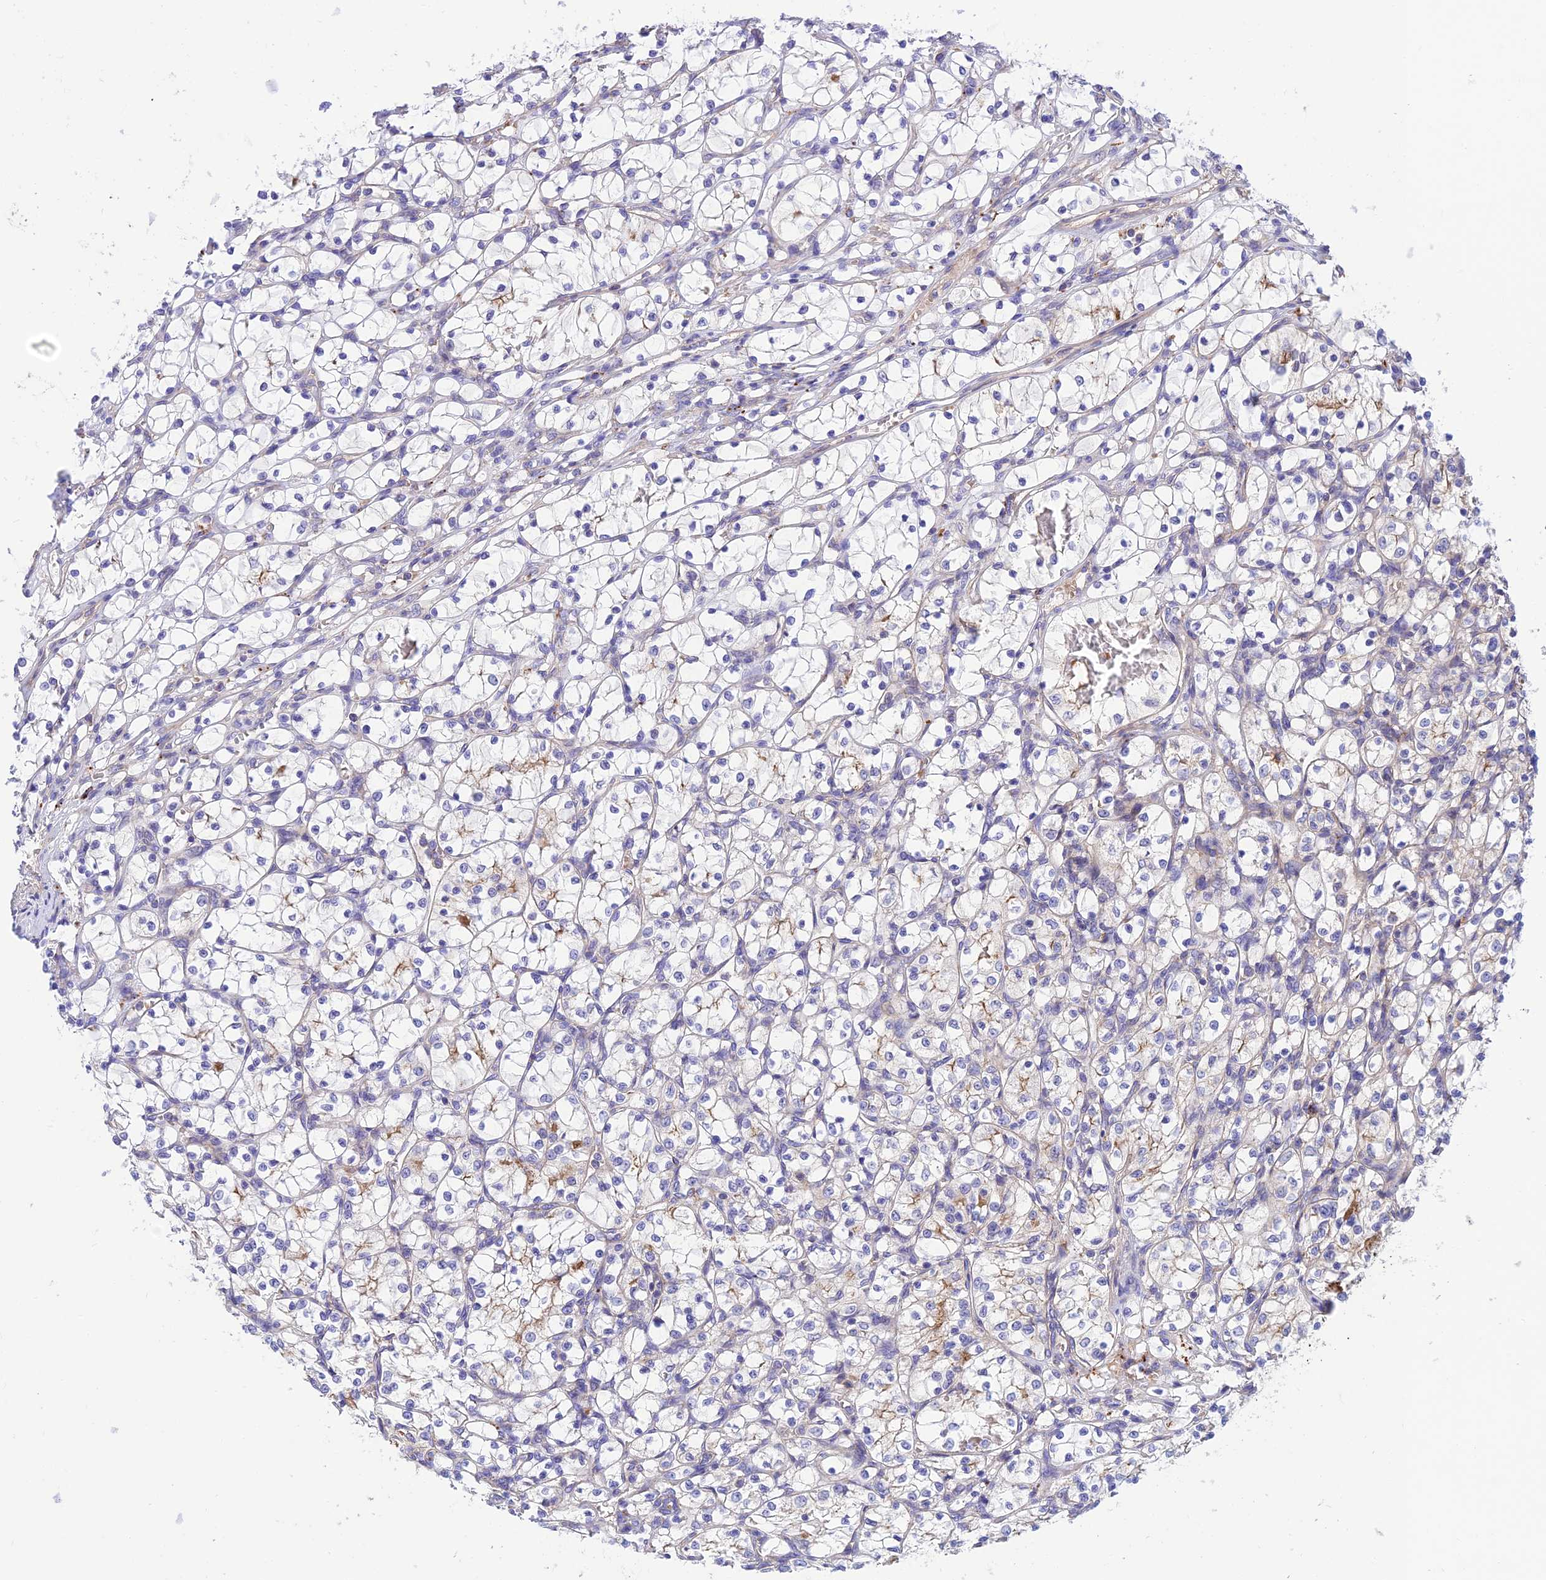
{"staining": {"intensity": "negative", "quantity": "none", "location": "none"}, "tissue": "renal cancer", "cell_type": "Tumor cells", "image_type": "cancer", "snomed": [{"axis": "morphology", "description": "Adenocarcinoma, NOS"}, {"axis": "topography", "description": "Kidney"}], "caption": "The image exhibits no staining of tumor cells in renal cancer.", "gene": "CCDC157", "patient": {"sex": "female", "age": 69}}